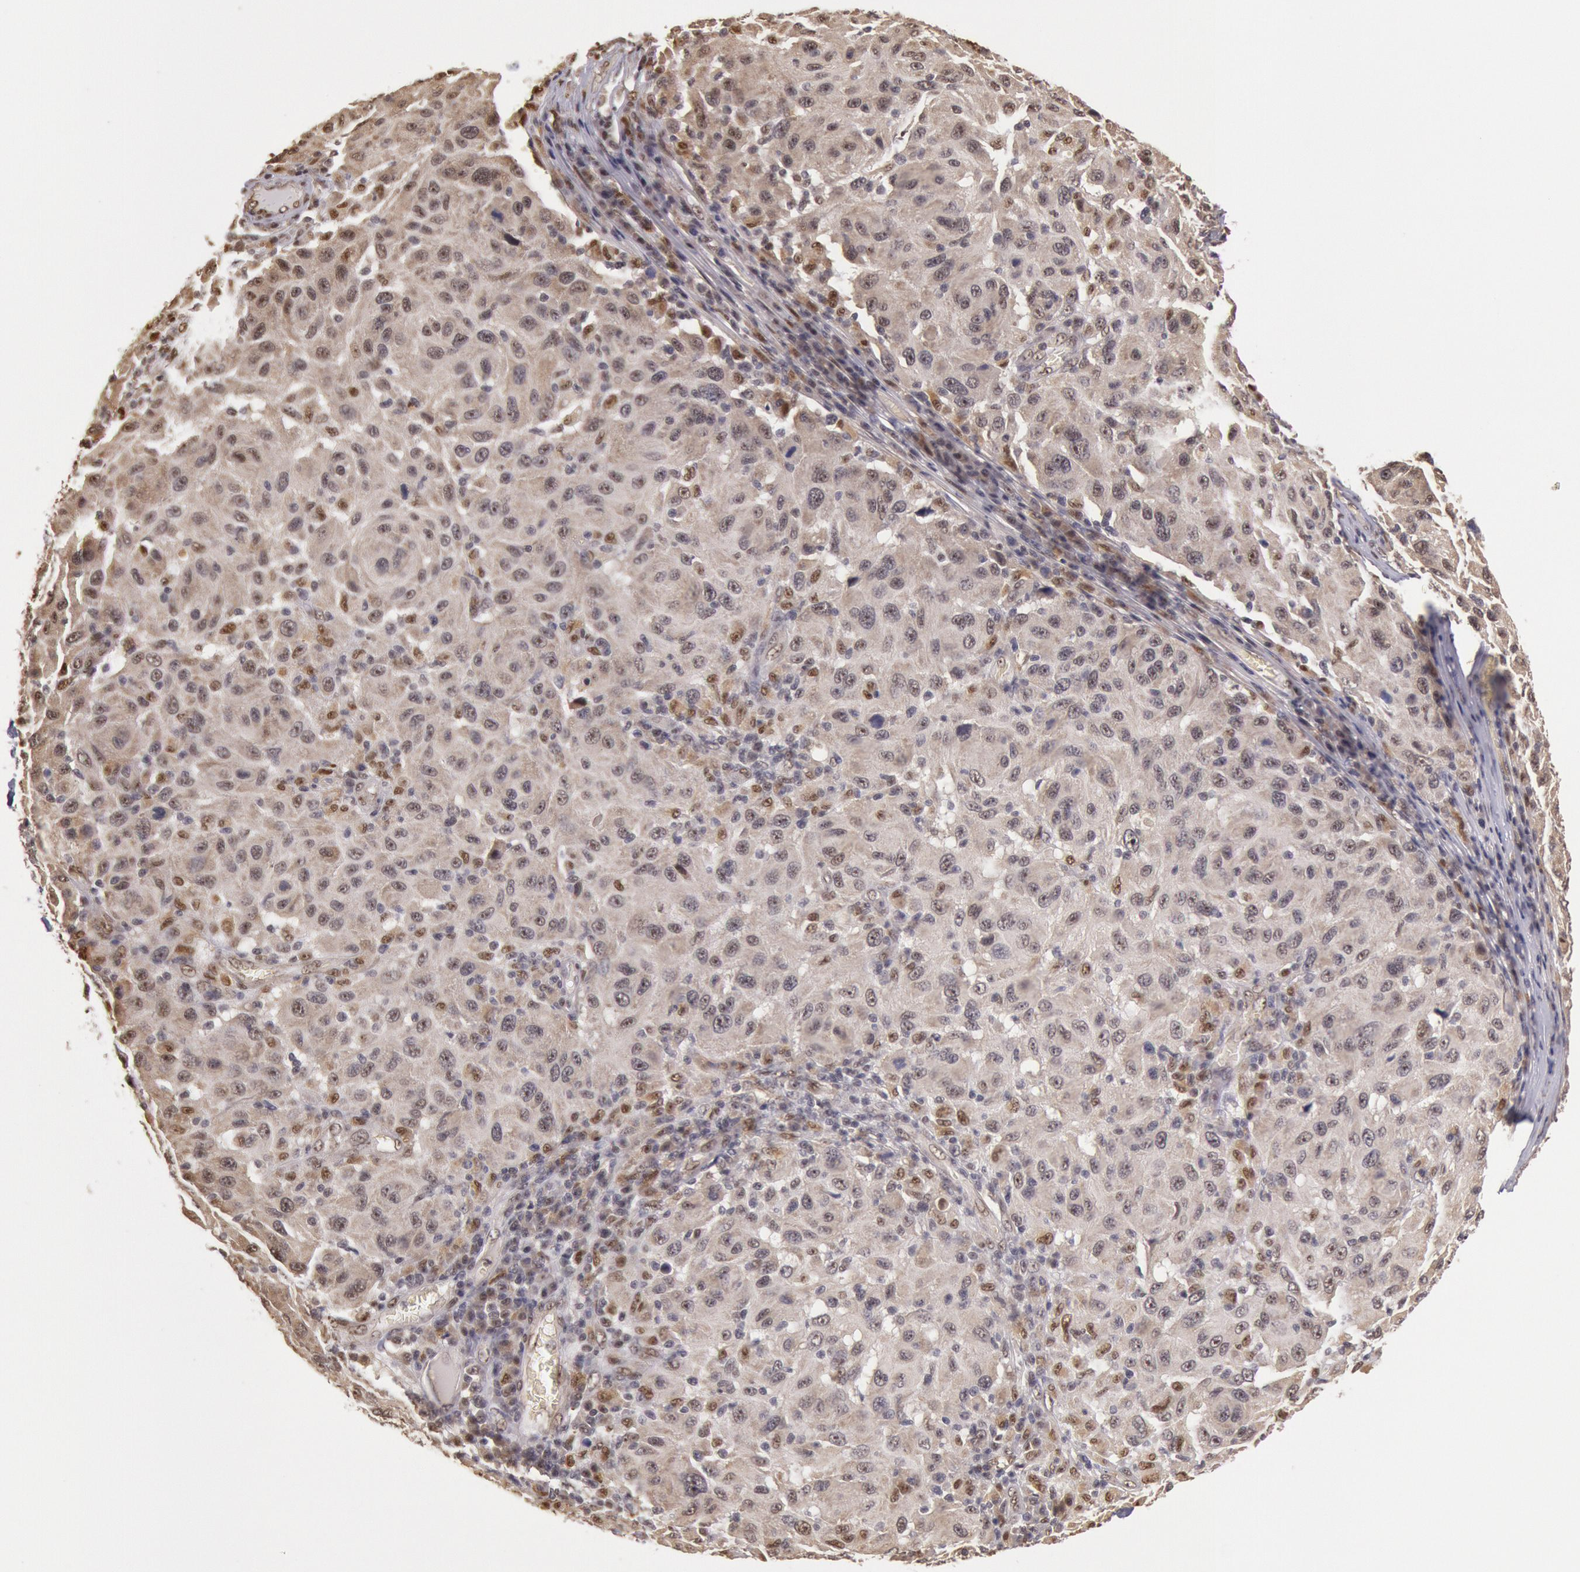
{"staining": {"intensity": "weak", "quantity": "<25%", "location": "nuclear"}, "tissue": "melanoma", "cell_type": "Tumor cells", "image_type": "cancer", "snomed": [{"axis": "morphology", "description": "Malignant melanoma, NOS"}, {"axis": "topography", "description": "Skin"}], "caption": "This is an immunohistochemistry histopathology image of human malignant melanoma. There is no positivity in tumor cells.", "gene": "LIG4", "patient": {"sex": "female", "age": 77}}